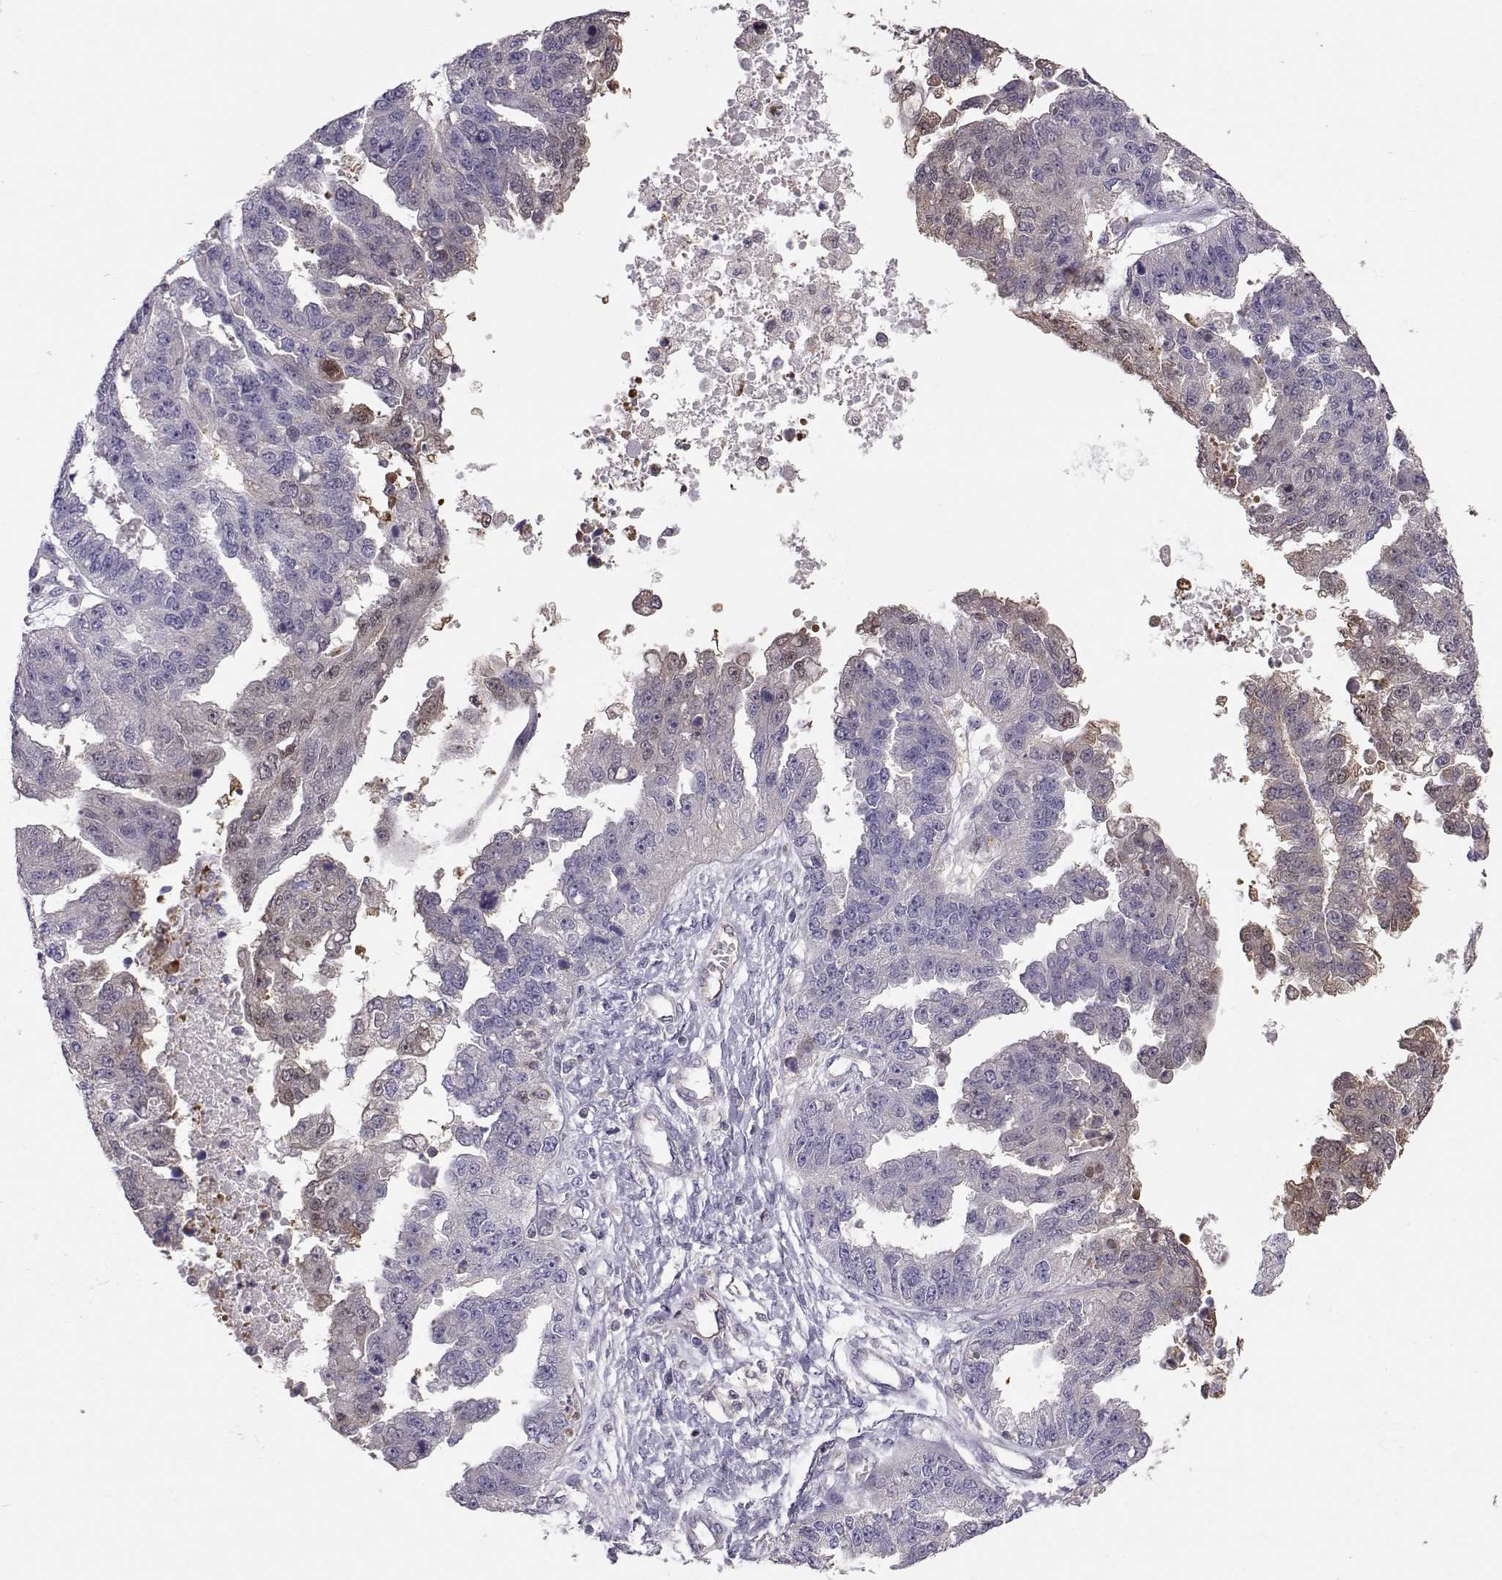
{"staining": {"intensity": "negative", "quantity": "none", "location": "none"}, "tissue": "ovarian cancer", "cell_type": "Tumor cells", "image_type": "cancer", "snomed": [{"axis": "morphology", "description": "Cystadenocarcinoma, serous, NOS"}, {"axis": "topography", "description": "Ovary"}], "caption": "There is no significant staining in tumor cells of serous cystadenocarcinoma (ovarian).", "gene": "NCAM2", "patient": {"sex": "female", "age": 58}}